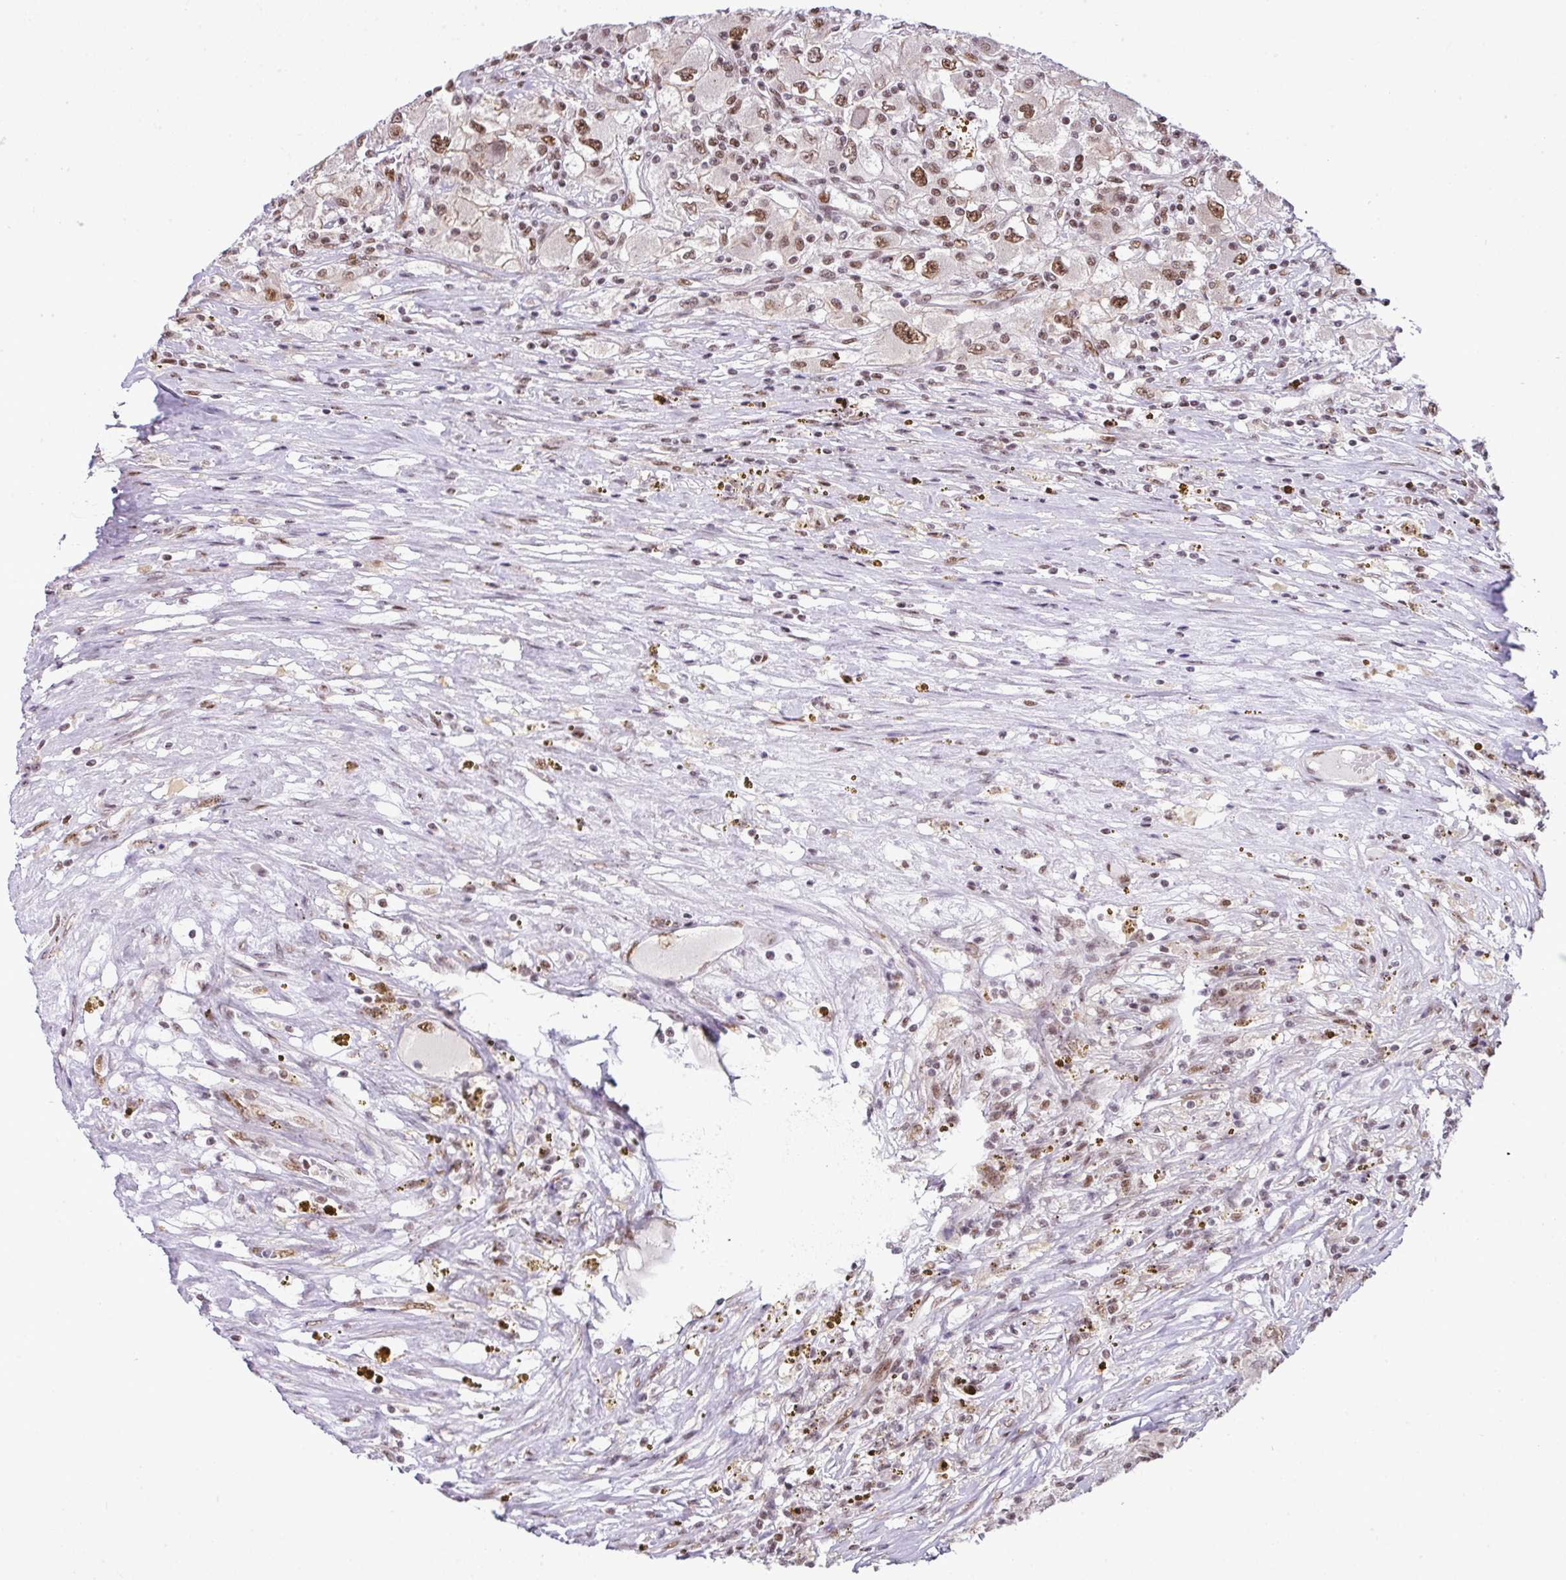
{"staining": {"intensity": "moderate", "quantity": ">75%", "location": "nuclear"}, "tissue": "renal cancer", "cell_type": "Tumor cells", "image_type": "cancer", "snomed": [{"axis": "morphology", "description": "Adenocarcinoma, NOS"}, {"axis": "topography", "description": "Kidney"}], "caption": "DAB (3,3'-diaminobenzidine) immunohistochemical staining of human renal cancer demonstrates moderate nuclear protein staining in about >75% of tumor cells.", "gene": "PGAP4", "patient": {"sex": "female", "age": 67}}